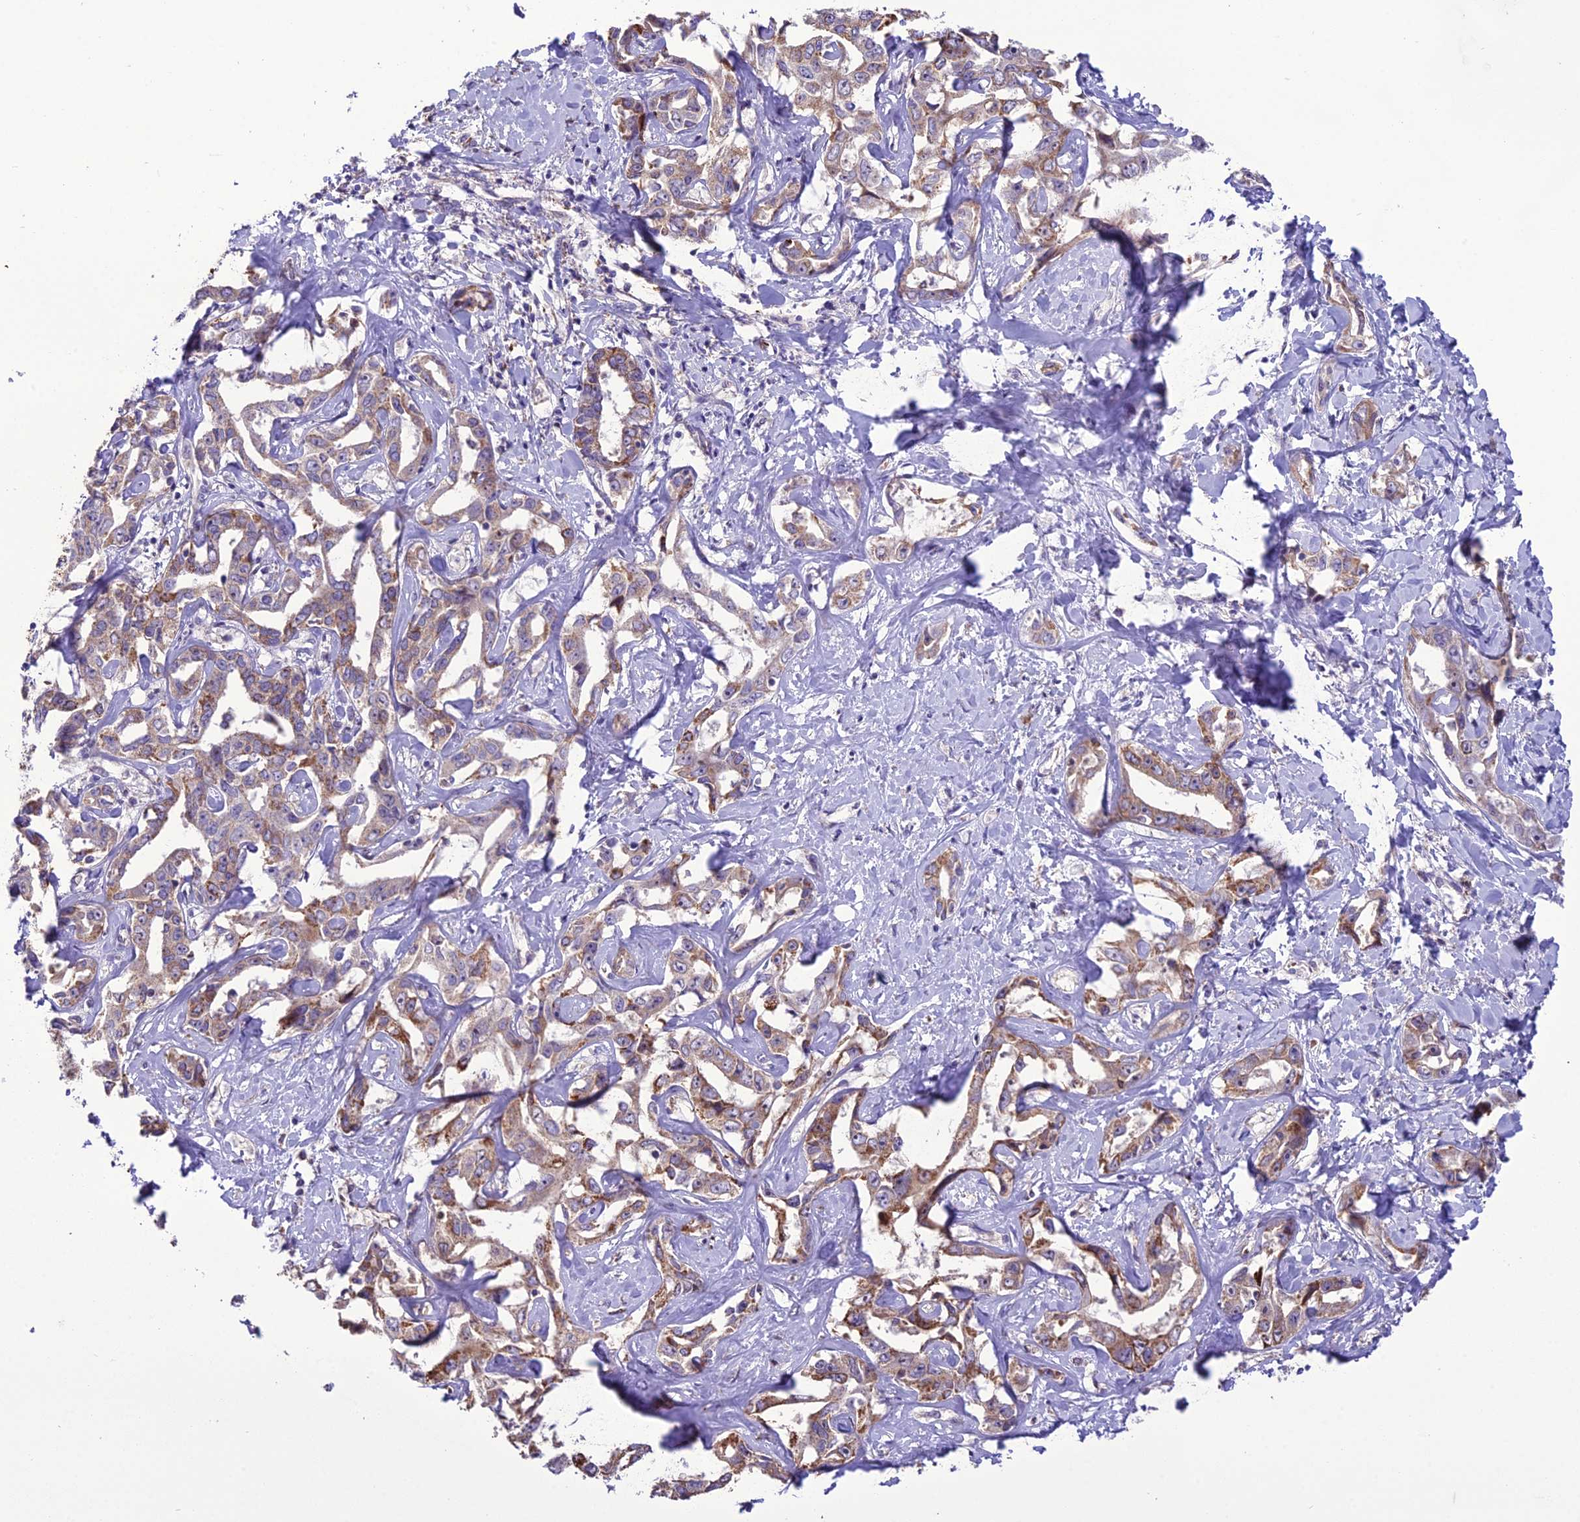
{"staining": {"intensity": "moderate", "quantity": ">75%", "location": "cytoplasmic/membranous"}, "tissue": "liver cancer", "cell_type": "Tumor cells", "image_type": "cancer", "snomed": [{"axis": "morphology", "description": "Cholangiocarcinoma"}, {"axis": "topography", "description": "Liver"}], "caption": "Immunohistochemistry of liver cholangiocarcinoma reveals medium levels of moderate cytoplasmic/membranous expression in about >75% of tumor cells.", "gene": "TBC1D24", "patient": {"sex": "male", "age": 59}}